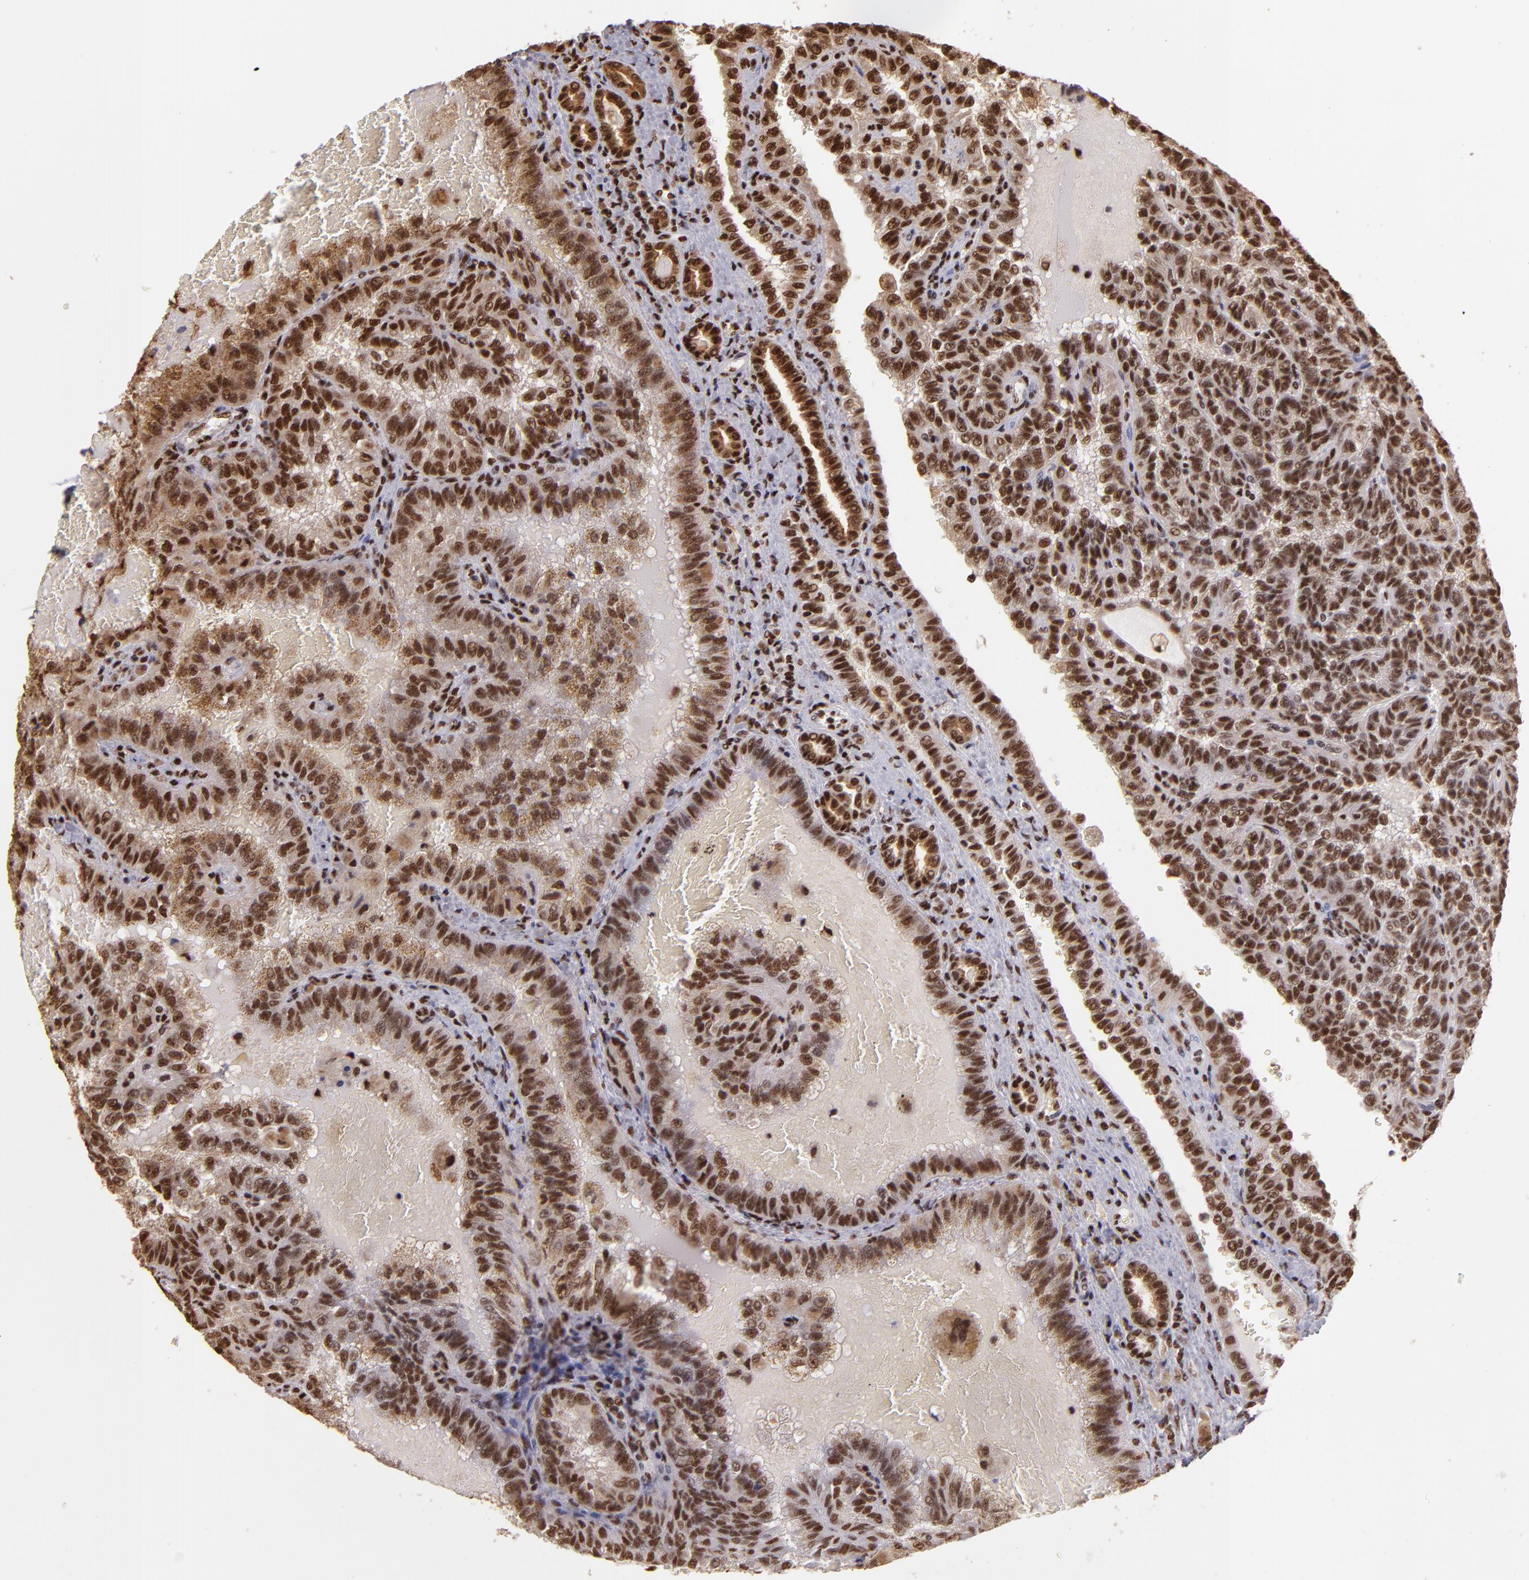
{"staining": {"intensity": "moderate", "quantity": ">75%", "location": "cytoplasmic/membranous,nuclear"}, "tissue": "renal cancer", "cell_type": "Tumor cells", "image_type": "cancer", "snomed": [{"axis": "morphology", "description": "Inflammation, NOS"}, {"axis": "morphology", "description": "Adenocarcinoma, NOS"}, {"axis": "topography", "description": "Kidney"}], "caption": "This micrograph exhibits renal adenocarcinoma stained with immunohistochemistry to label a protein in brown. The cytoplasmic/membranous and nuclear of tumor cells show moderate positivity for the protein. Nuclei are counter-stained blue.", "gene": "SP1", "patient": {"sex": "male", "age": 68}}